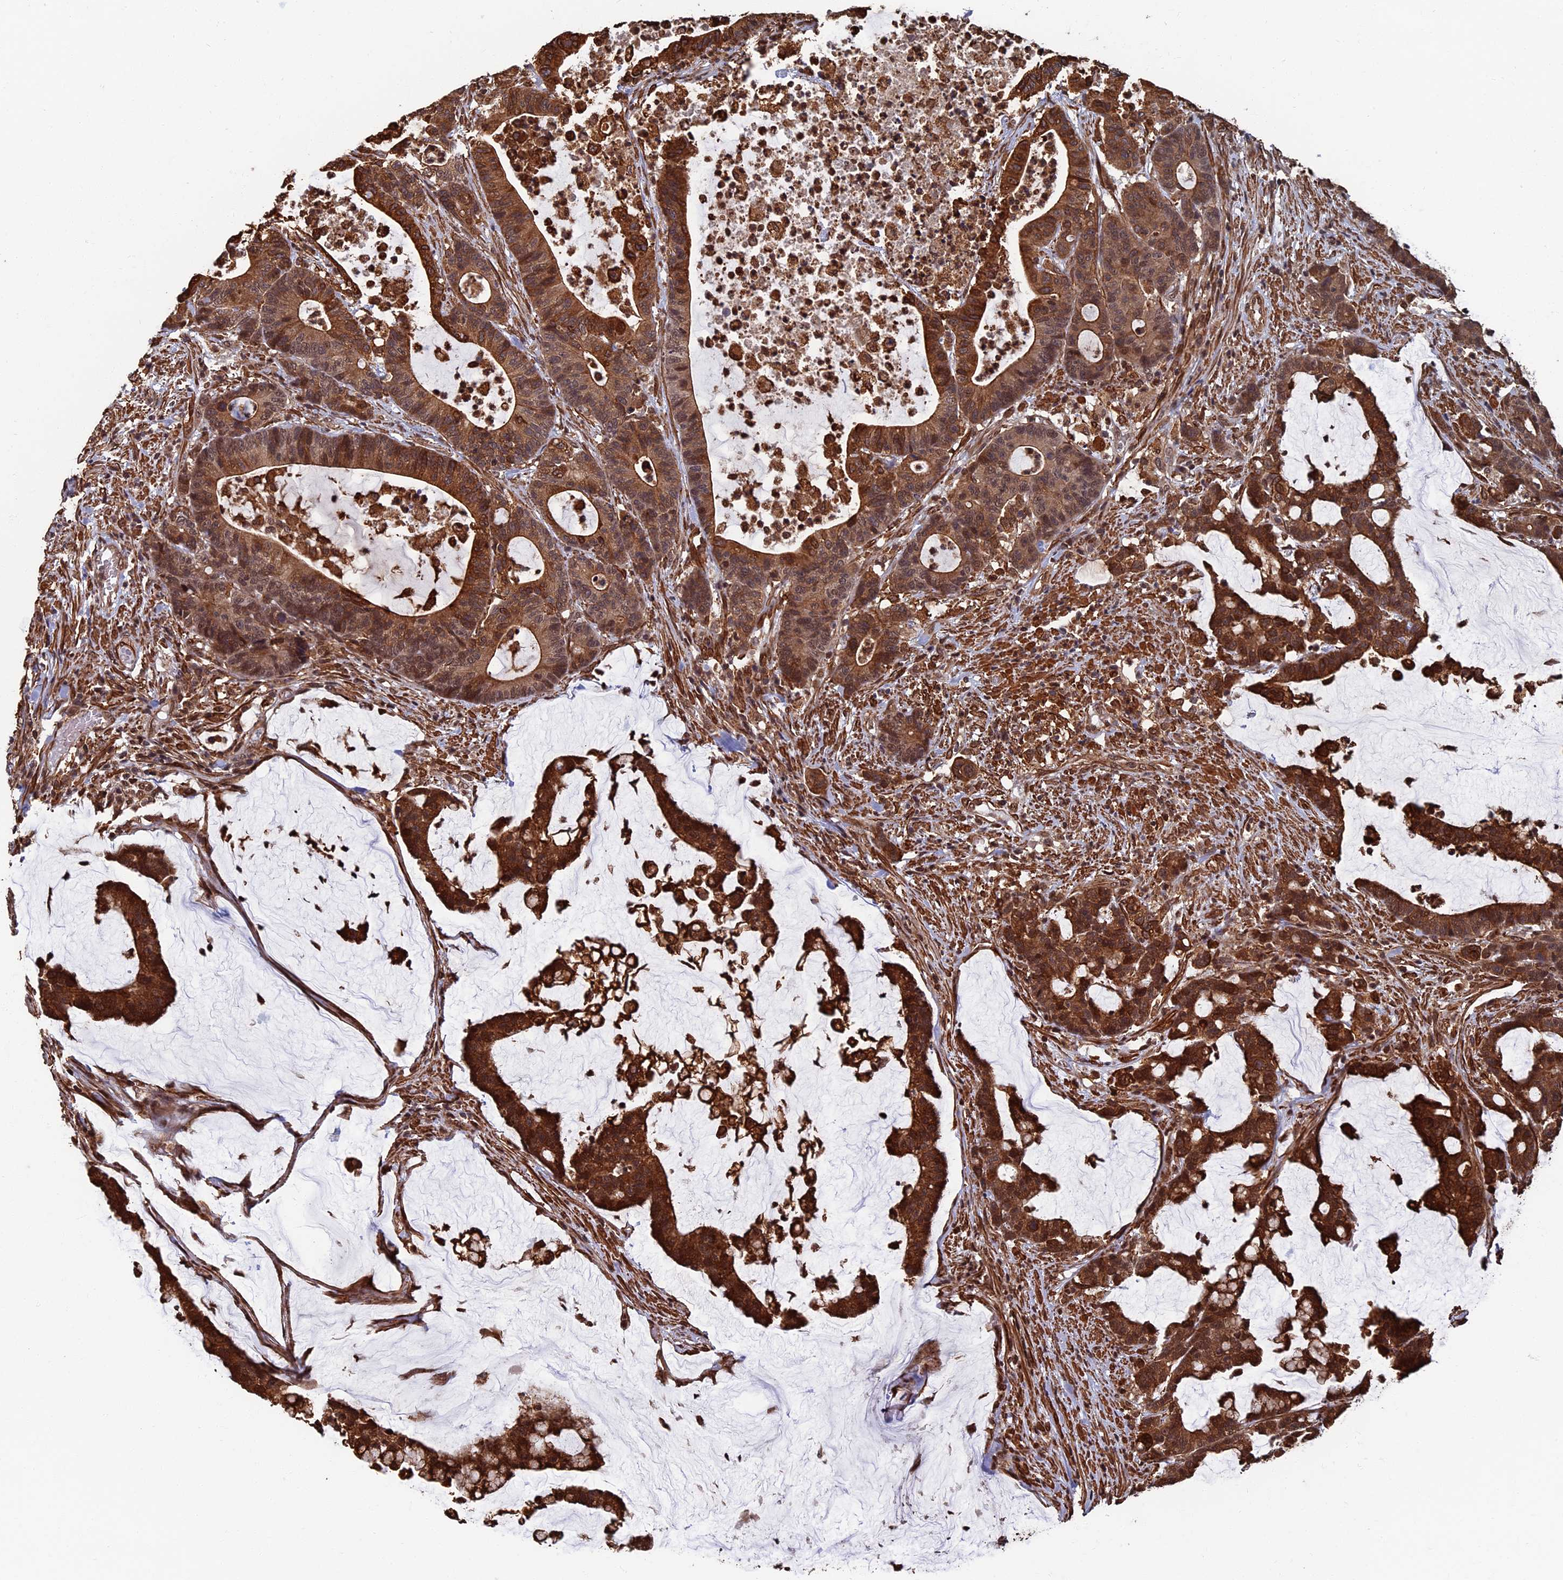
{"staining": {"intensity": "strong", "quantity": ">75%", "location": "cytoplasmic/membranous"}, "tissue": "colorectal cancer", "cell_type": "Tumor cells", "image_type": "cancer", "snomed": [{"axis": "morphology", "description": "Adenocarcinoma, NOS"}, {"axis": "topography", "description": "Colon"}], "caption": "Colorectal cancer (adenocarcinoma) tissue reveals strong cytoplasmic/membranous expression in approximately >75% of tumor cells, visualized by immunohistochemistry. (DAB IHC, brown staining for protein, blue staining for nuclei).", "gene": "CTDP1", "patient": {"sex": "female", "age": 84}}